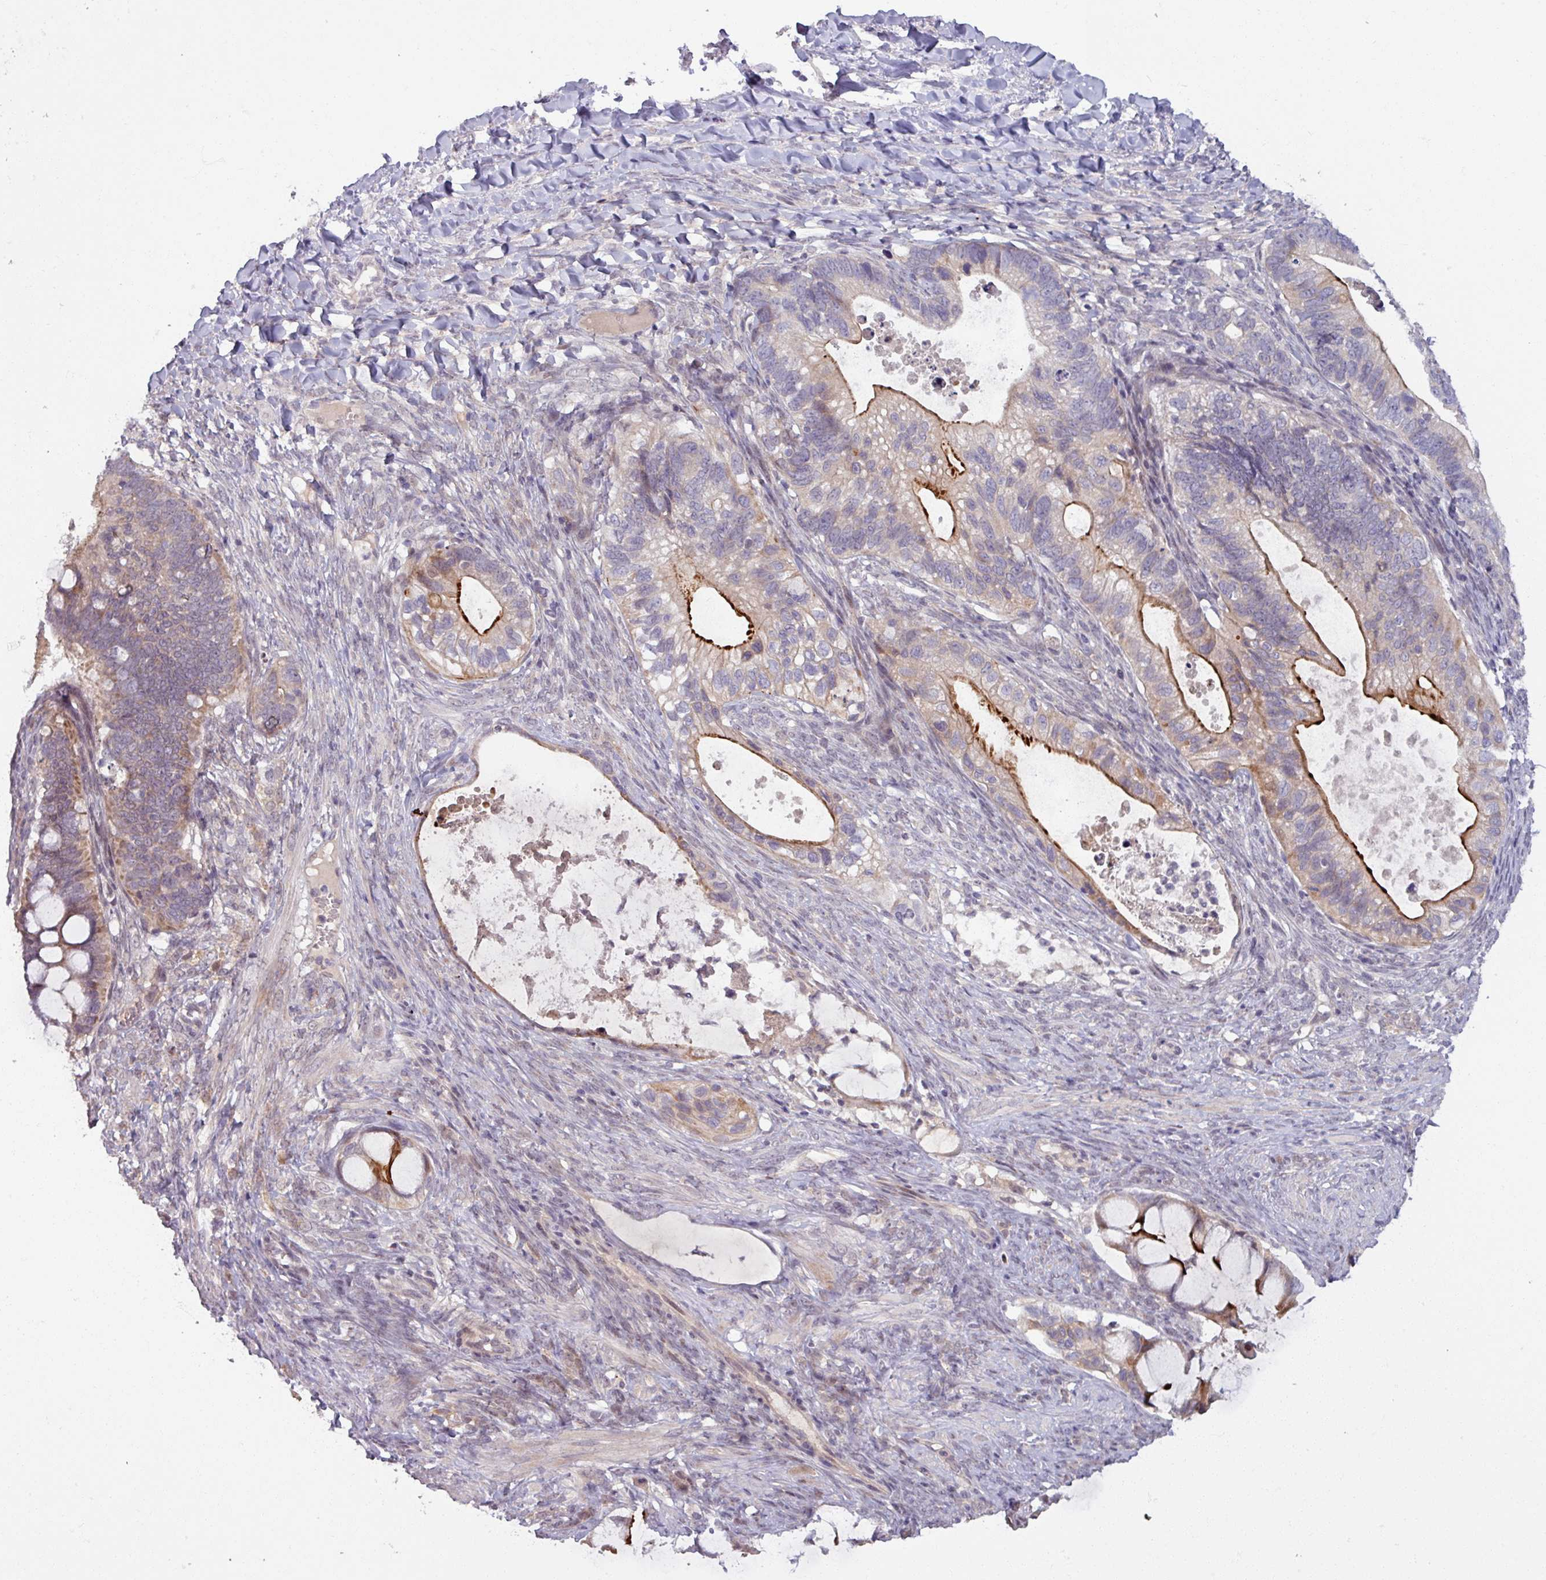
{"staining": {"intensity": "strong", "quantity": "<25%", "location": "cytoplasmic/membranous"}, "tissue": "ovarian cancer", "cell_type": "Tumor cells", "image_type": "cancer", "snomed": [{"axis": "morphology", "description": "Cystadenocarcinoma, mucinous, NOS"}, {"axis": "topography", "description": "Ovary"}], "caption": "IHC of ovarian cancer reveals medium levels of strong cytoplasmic/membranous expression in about <25% of tumor cells.", "gene": "OGFOD3", "patient": {"sex": "female", "age": 61}}